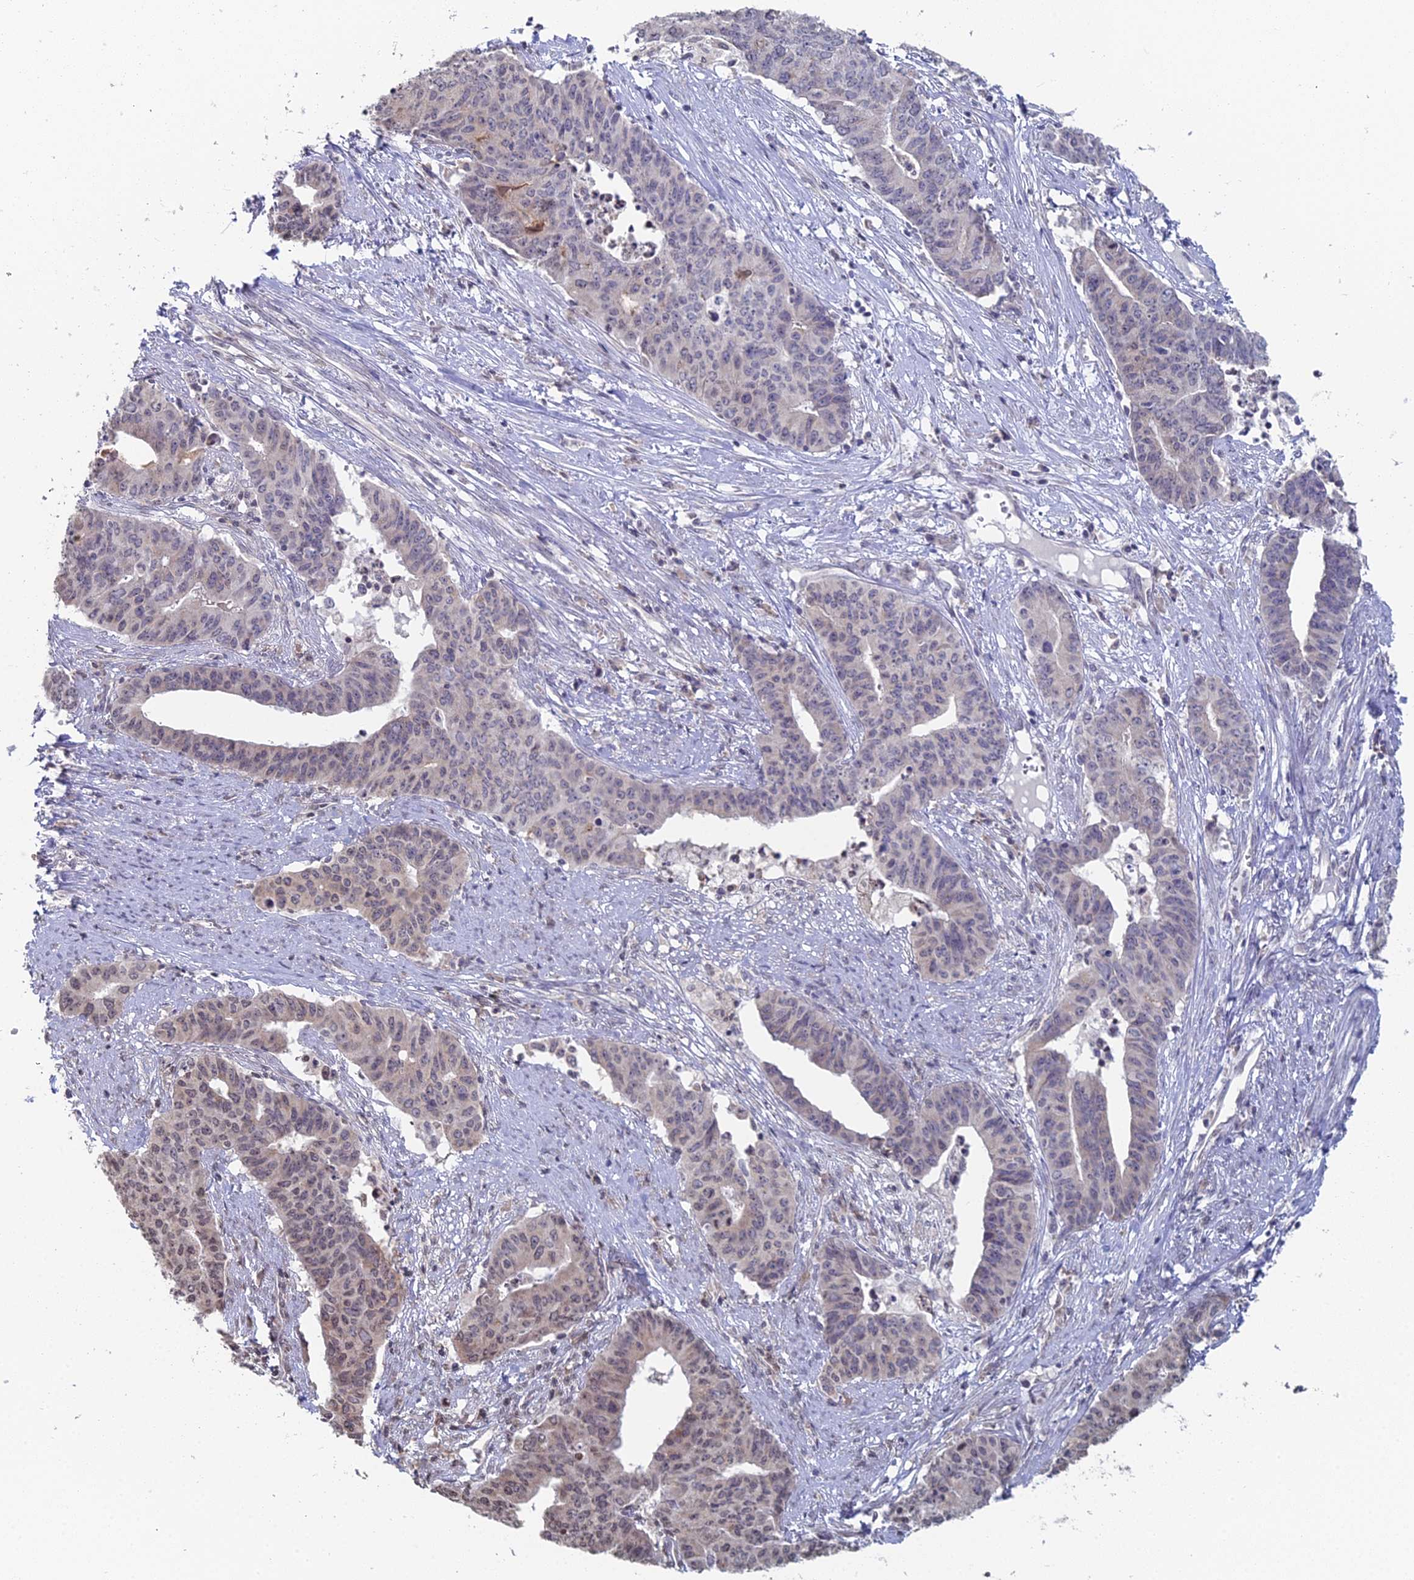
{"staining": {"intensity": "weak", "quantity": "25%-75%", "location": "cytoplasmic/membranous,nuclear"}, "tissue": "endometrial cancer", "cell_type": "Tumor cells", "image_type": "cancer", "snomed": [{"axis": "morphology", "description": "Adenocarcinoma, NOS"}, {"axis": "topography", "description": "Endometrium"}], "caption": "A high-resolution micrograph shows immunohistochemistry staining of endometrial cancer, which displays weak cytoplasmic/membranous and nuclear expression in approximately 25%-75% of tumor cells. The staining was performed using DAB (3,3'-diaminobenzidine) to visualize the protein expression in brown, while the nuclei were stained in blue with hematoxylin (Magnification: 20x).", "gene": "PRR22", "patient": {"sex": "female", "age": 59}}